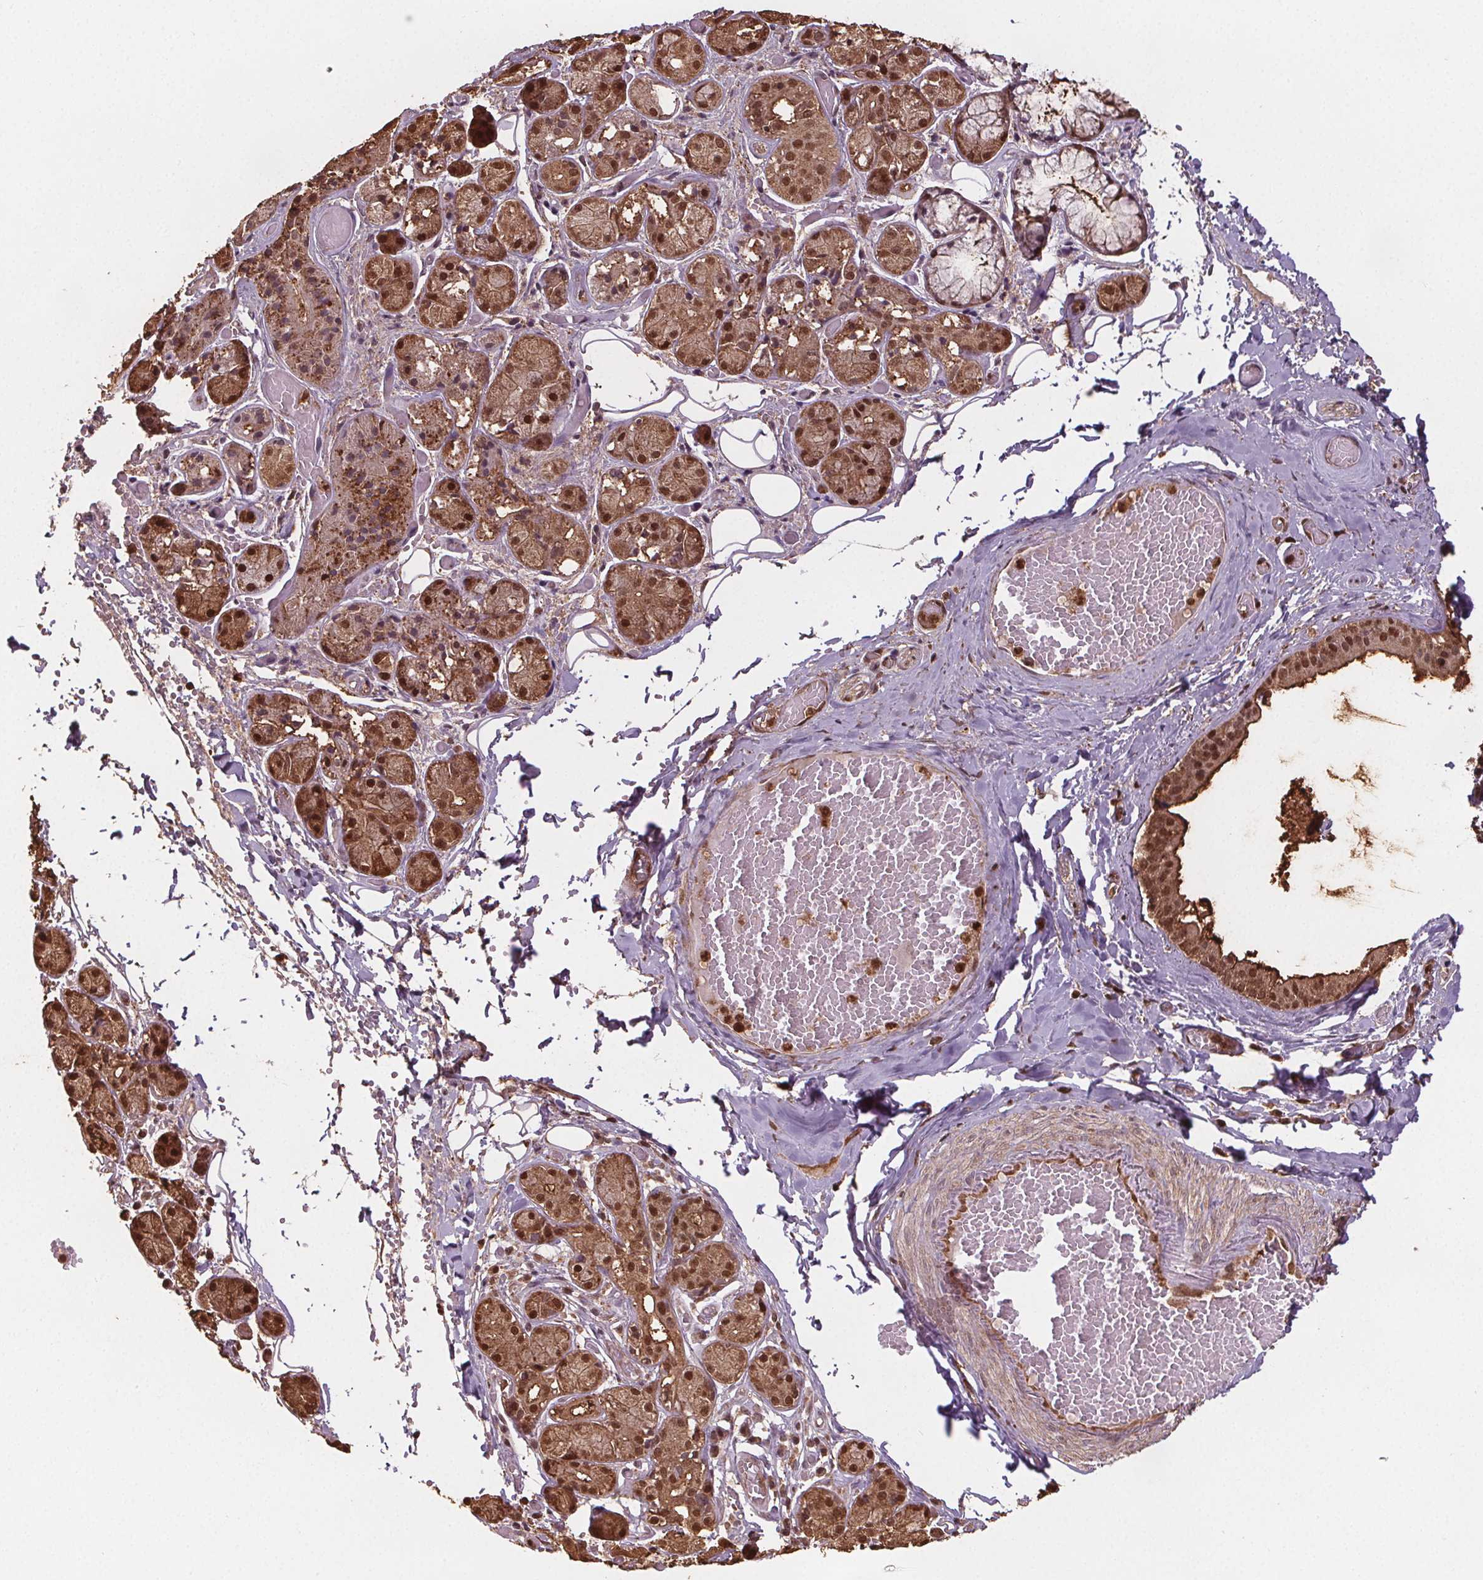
{"staining": {"intensity": "moderate", "quantity": ">75%", "location": "cytoplasmic/membranous,nuclear"}, "tissue": "salivary gland", "cell_type": "Glandular cells", "image_type": "normal", "snomed": [{"axis": "morphology", "description": "Normal tissue, NOS"}, {"axis": "topography", "description": "Salivary gland"}, {"axis": "topography", "description": "Peripheral nerve tissue"}], "caption": "High-magnification brightfield microscopy of benign salivary gland stained with DAB (3,3'-diaminobenzidine) (brown) and counterstained with hematoxylin (blue). glandular cells exhibit moderate cytoplasmic/membranous,nuclear expression is seen in about>75% of cells. The staining was performed using DAB (3,3'-diaminobenzidine), with brown indicating positive protein expression. Nuclei are stained blue with hematoxylin.", "gene": "ENO1", "patient": {"sex": "male", "age": 71}}